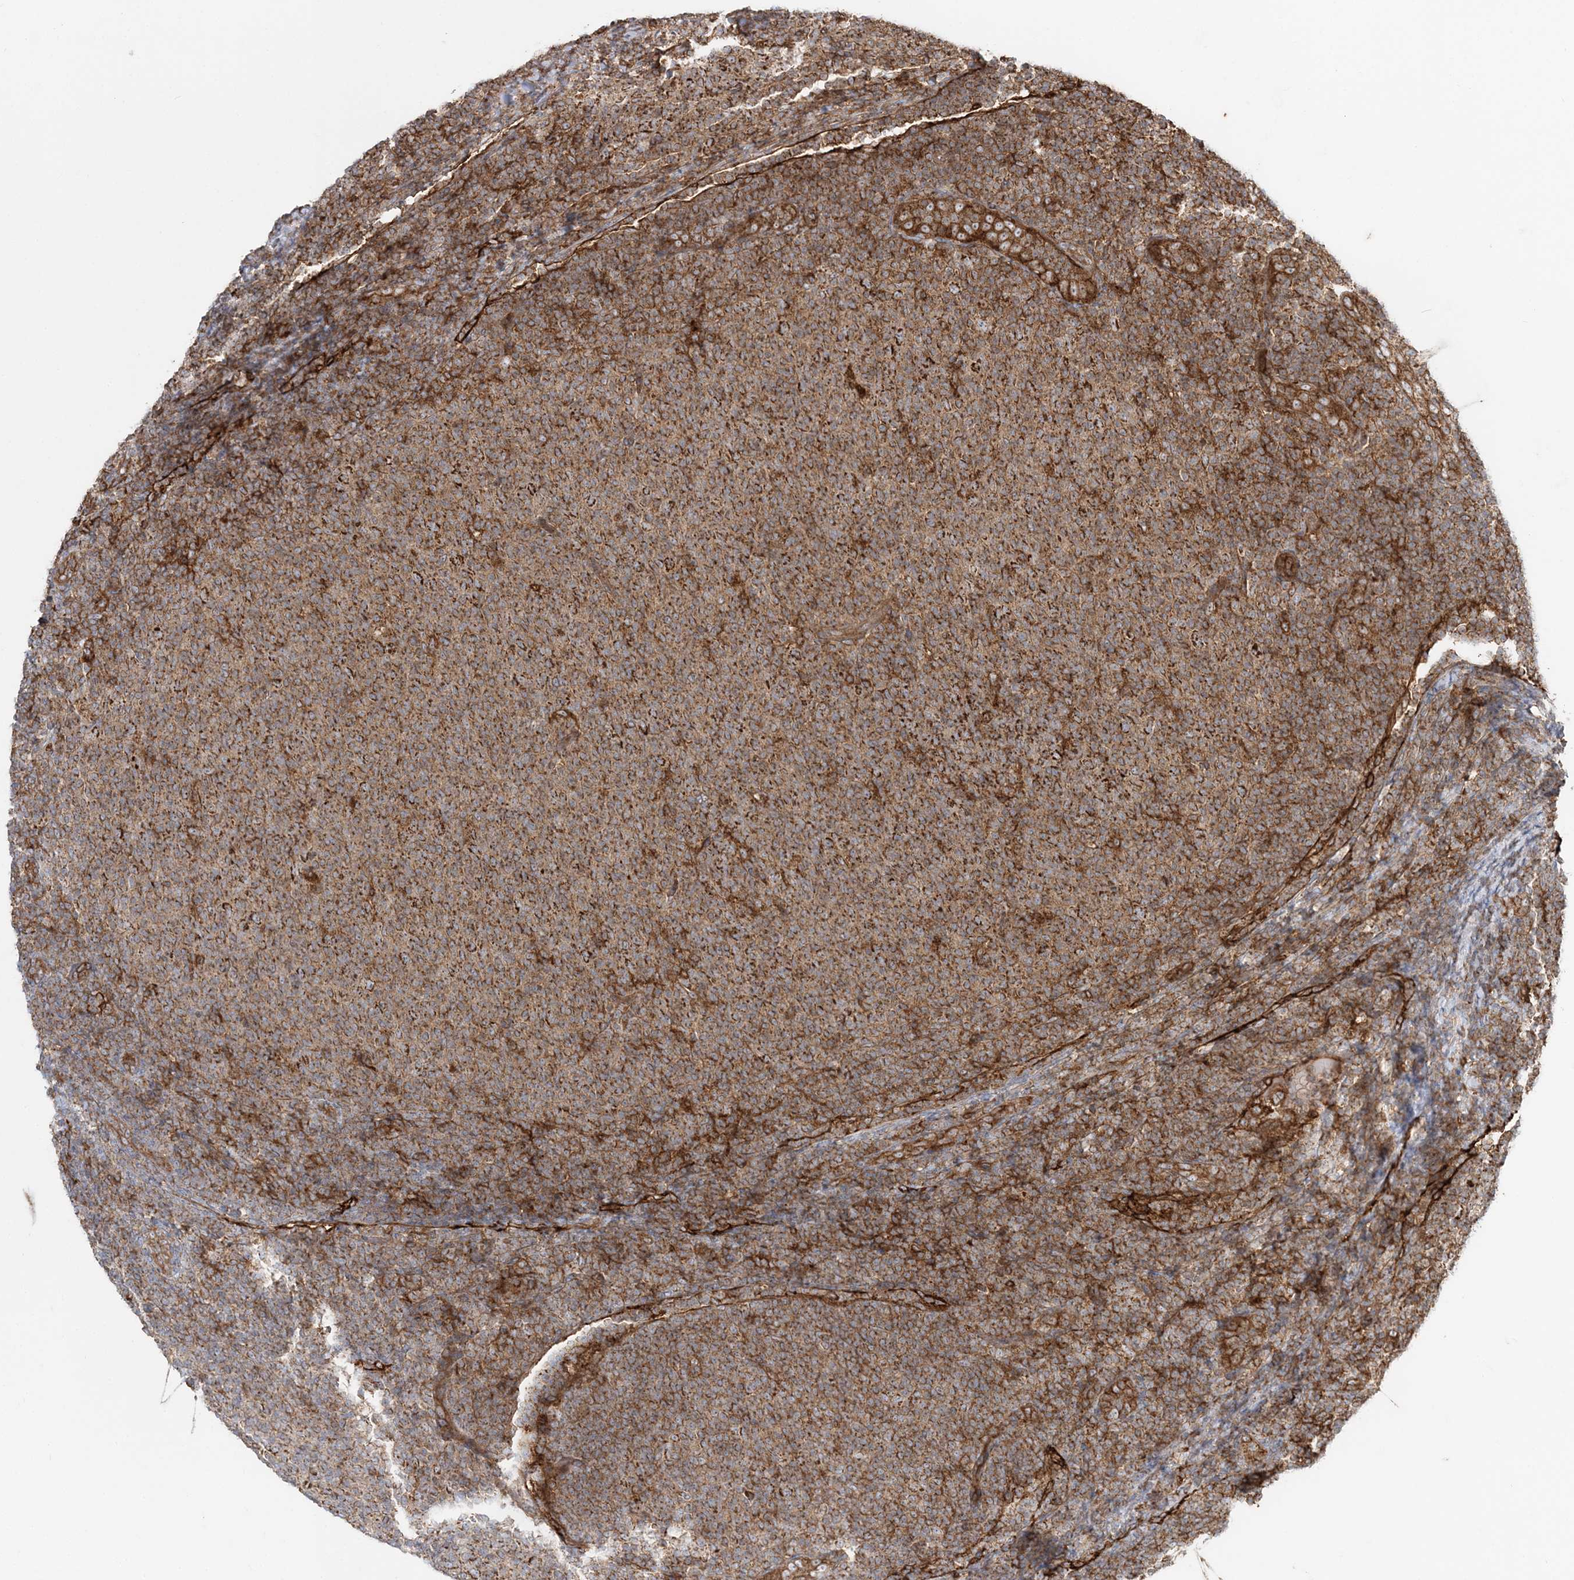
{"staining": {"intensity": "moderate", "quantity": ">75%", "location": "cytoplasmic/membranous"}, "tissue": "lymphoma", "cell_type": "Tumor cells", "image_type": "cancer", "snomed": [{"axis": "morphology", "description": "Malignant lymphoma, non-Hodgkin's type, Low grade"}, {"axis": "topography", "description": "Lymph node"}], "caption": "Human malignant lymphoma, non-Hodgkin's type (low-grade) stained for a protein (brown) displays moderate cytoplasmic/membranous positive expression in about >75% of tumor cells.", "gene": "LRPPRC", "patient": {"sex": "male", "age": 66}}